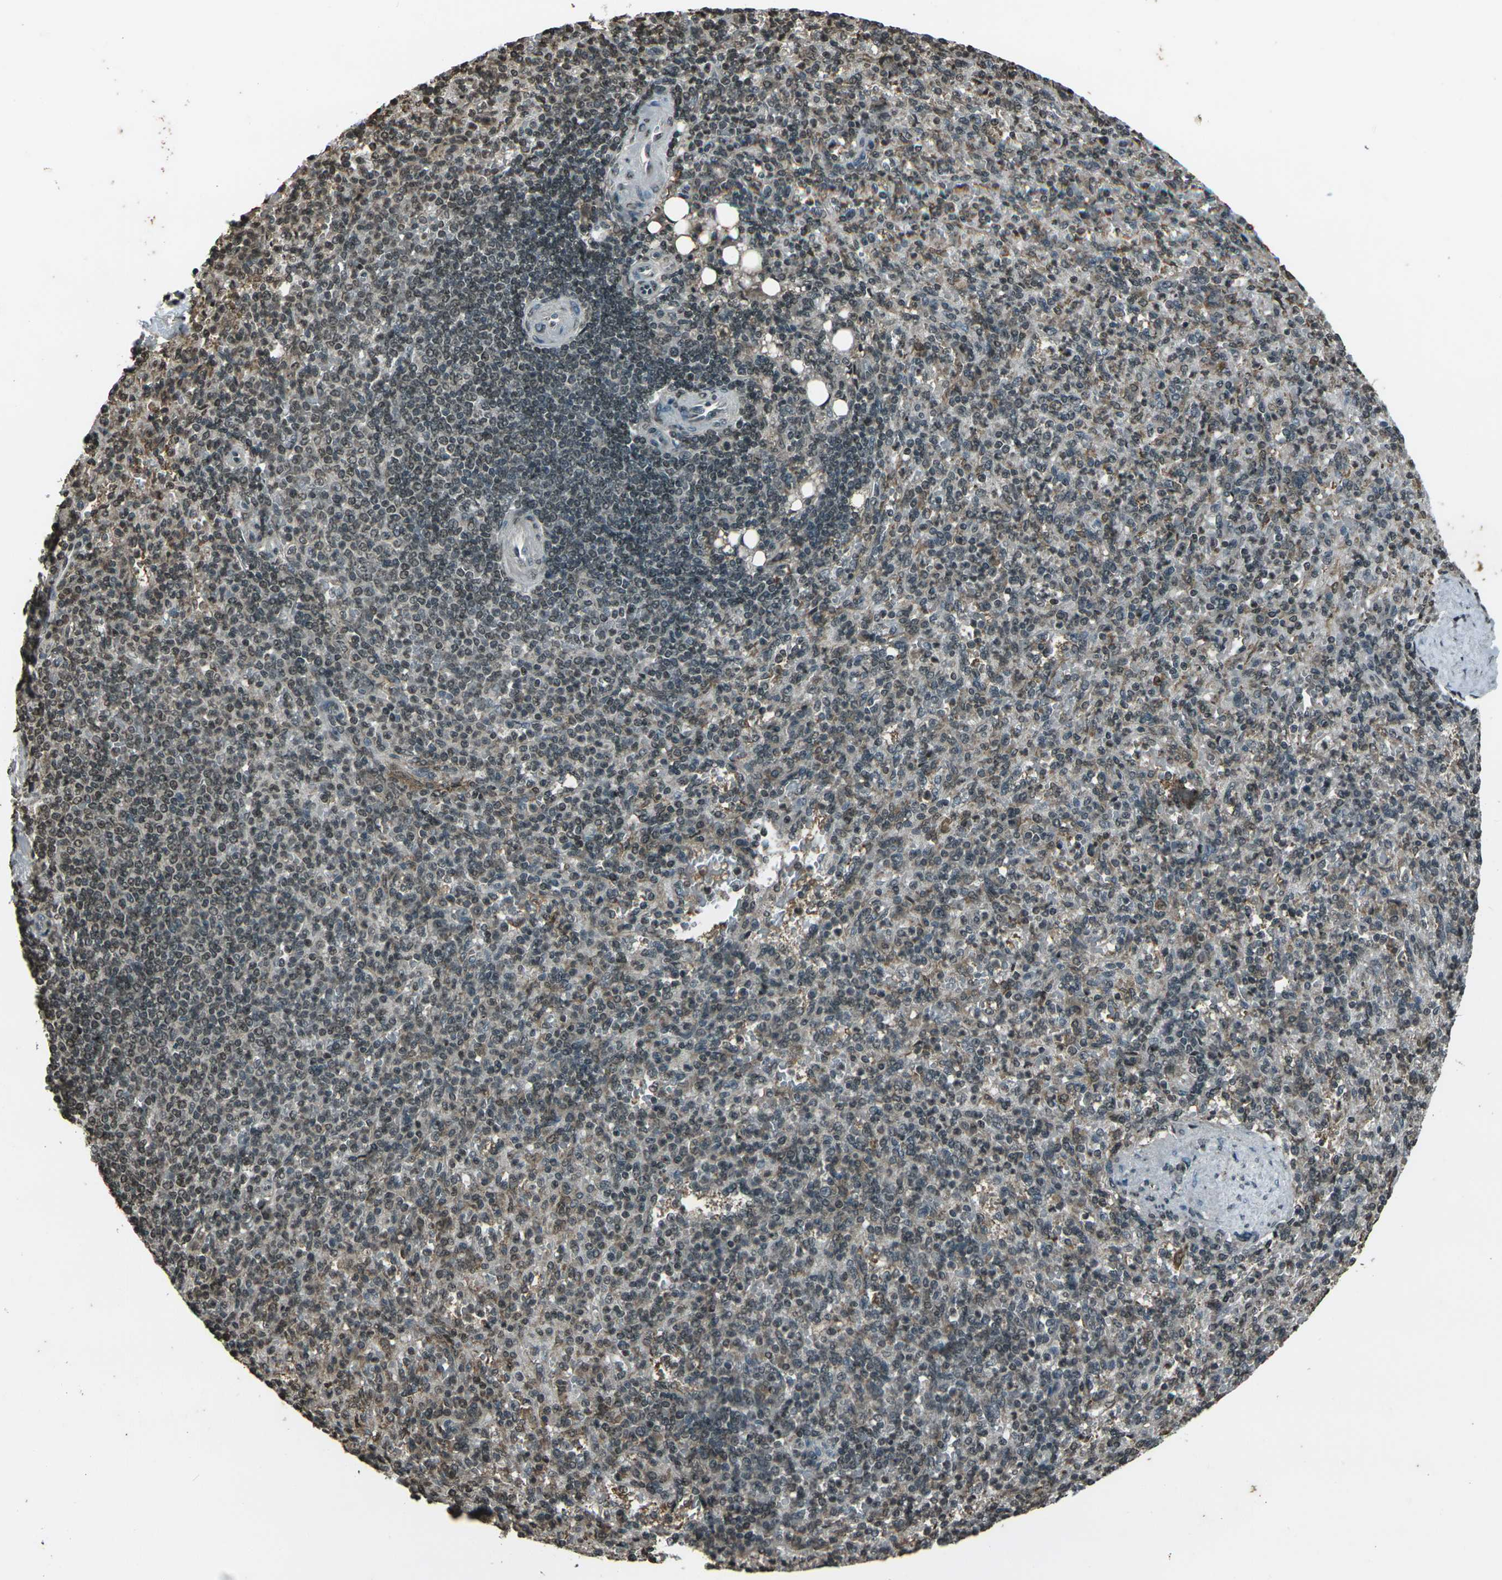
{"staining": {"intensity": "weak", "quantity": "25%-75%", "location": "cytoplasmic/membranous,nuclear"}, "tissue": "spleen", "cell_type": "Cells in red pulp", "image_type": "normal", "snomed": [{"axis": "morphology", "description": "Normal tissue, NOS"}, {"axis": "topography", "description": "Spleen"}], "caption": "IHC (DAB) staining of benign spleen displays weak cytoplasmic/membranous,nuclear protein staining in about 25%-75% of cells in red pulp.", "gene": "PRPF8", "patient": {"sex": "female", "age": 74}}